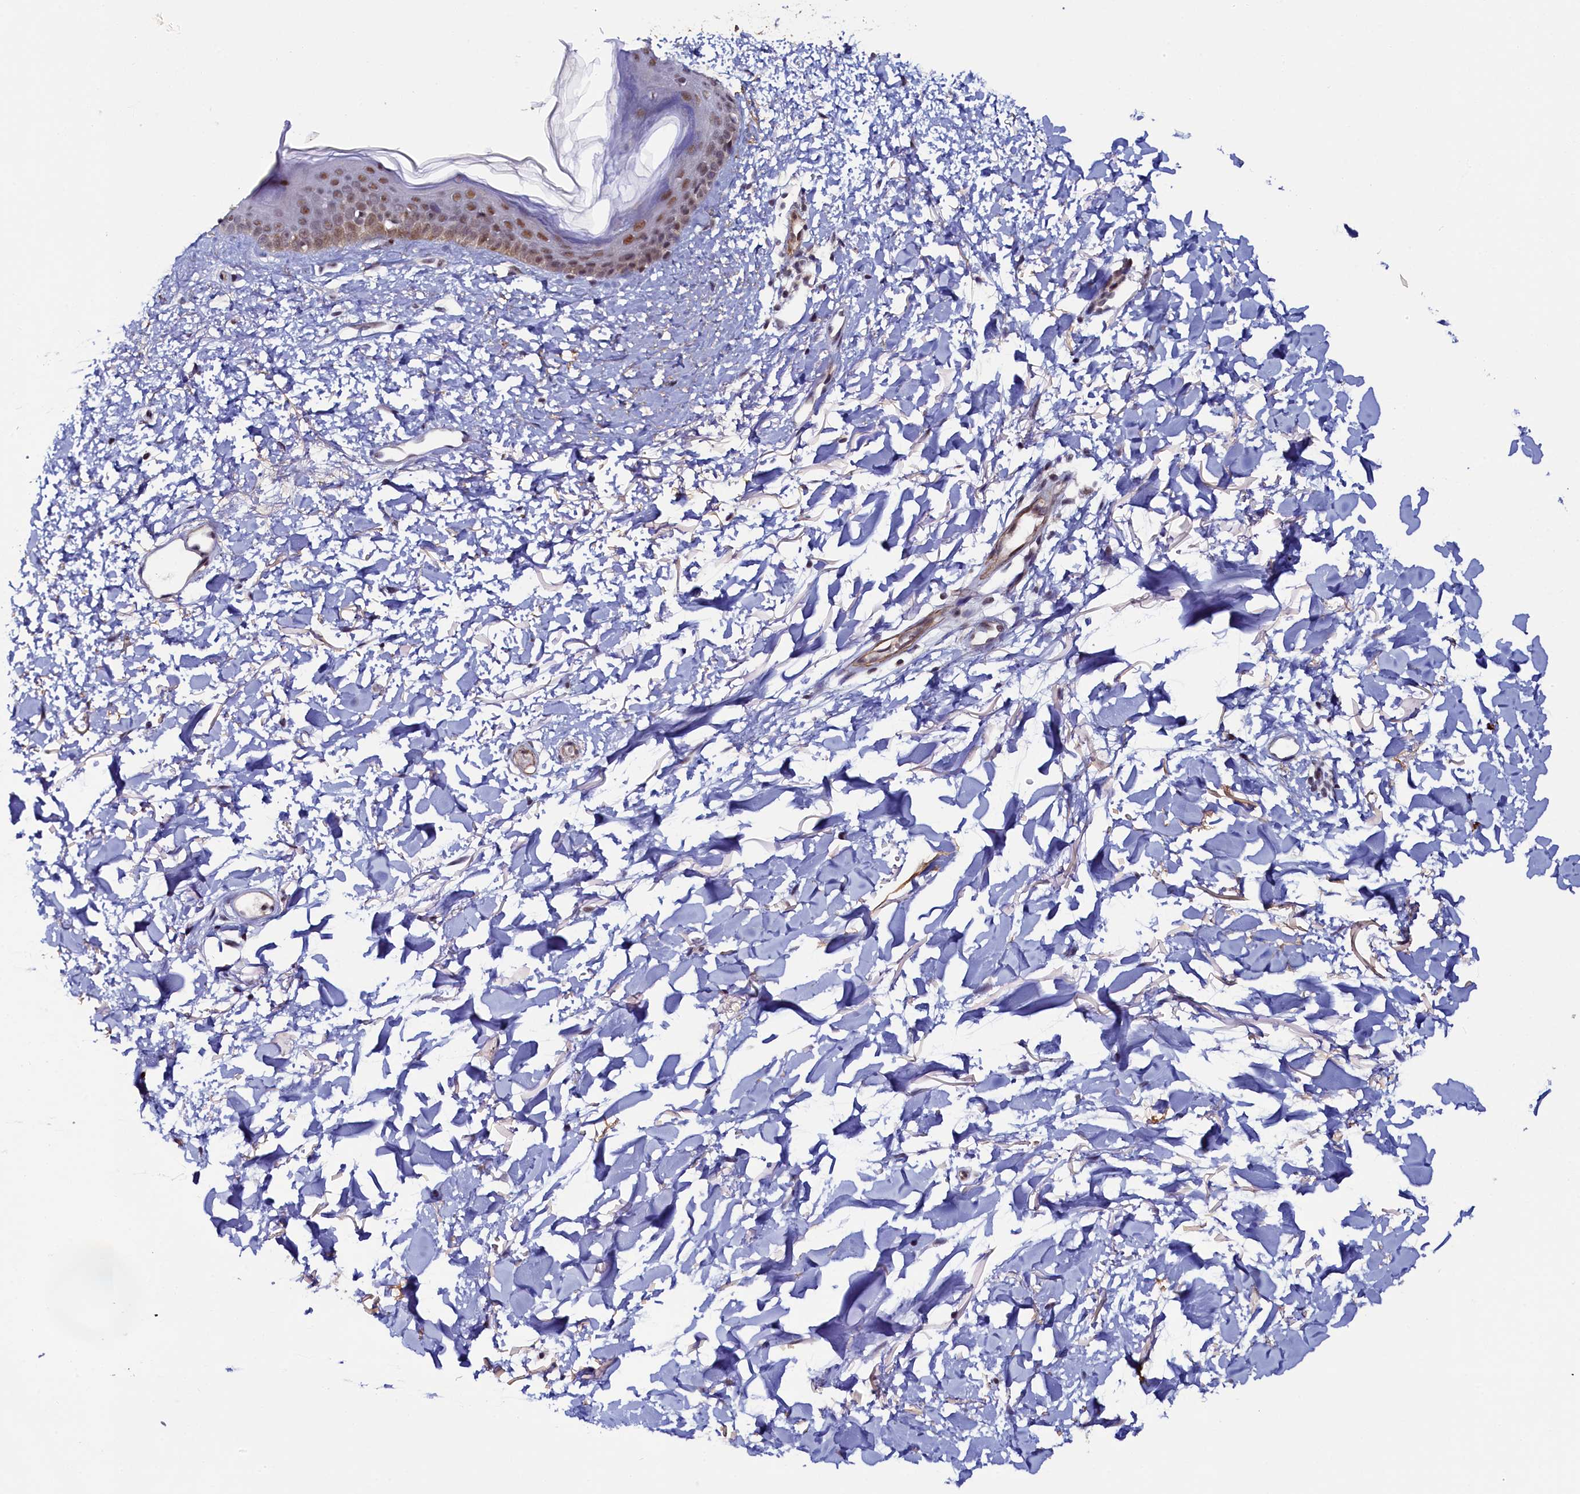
{"staining": {"intensity": "negative", "quantity": "none", "location": "none"}, "tissue": "skin", "cell_type": "Fibroblasts", "image_type": "normal", "snomed": [{"axis": "morphology", "description": "Normal tissue, NOS"}, {"axis": "topography", "description": "Skin"}], "caption": "Human skin stained for a protein using immunohistochemistry (IHC) exhibits no staining in fibroblasts.", "gene": "INTS14", "patient": {"sex": "female", "age": 58}}